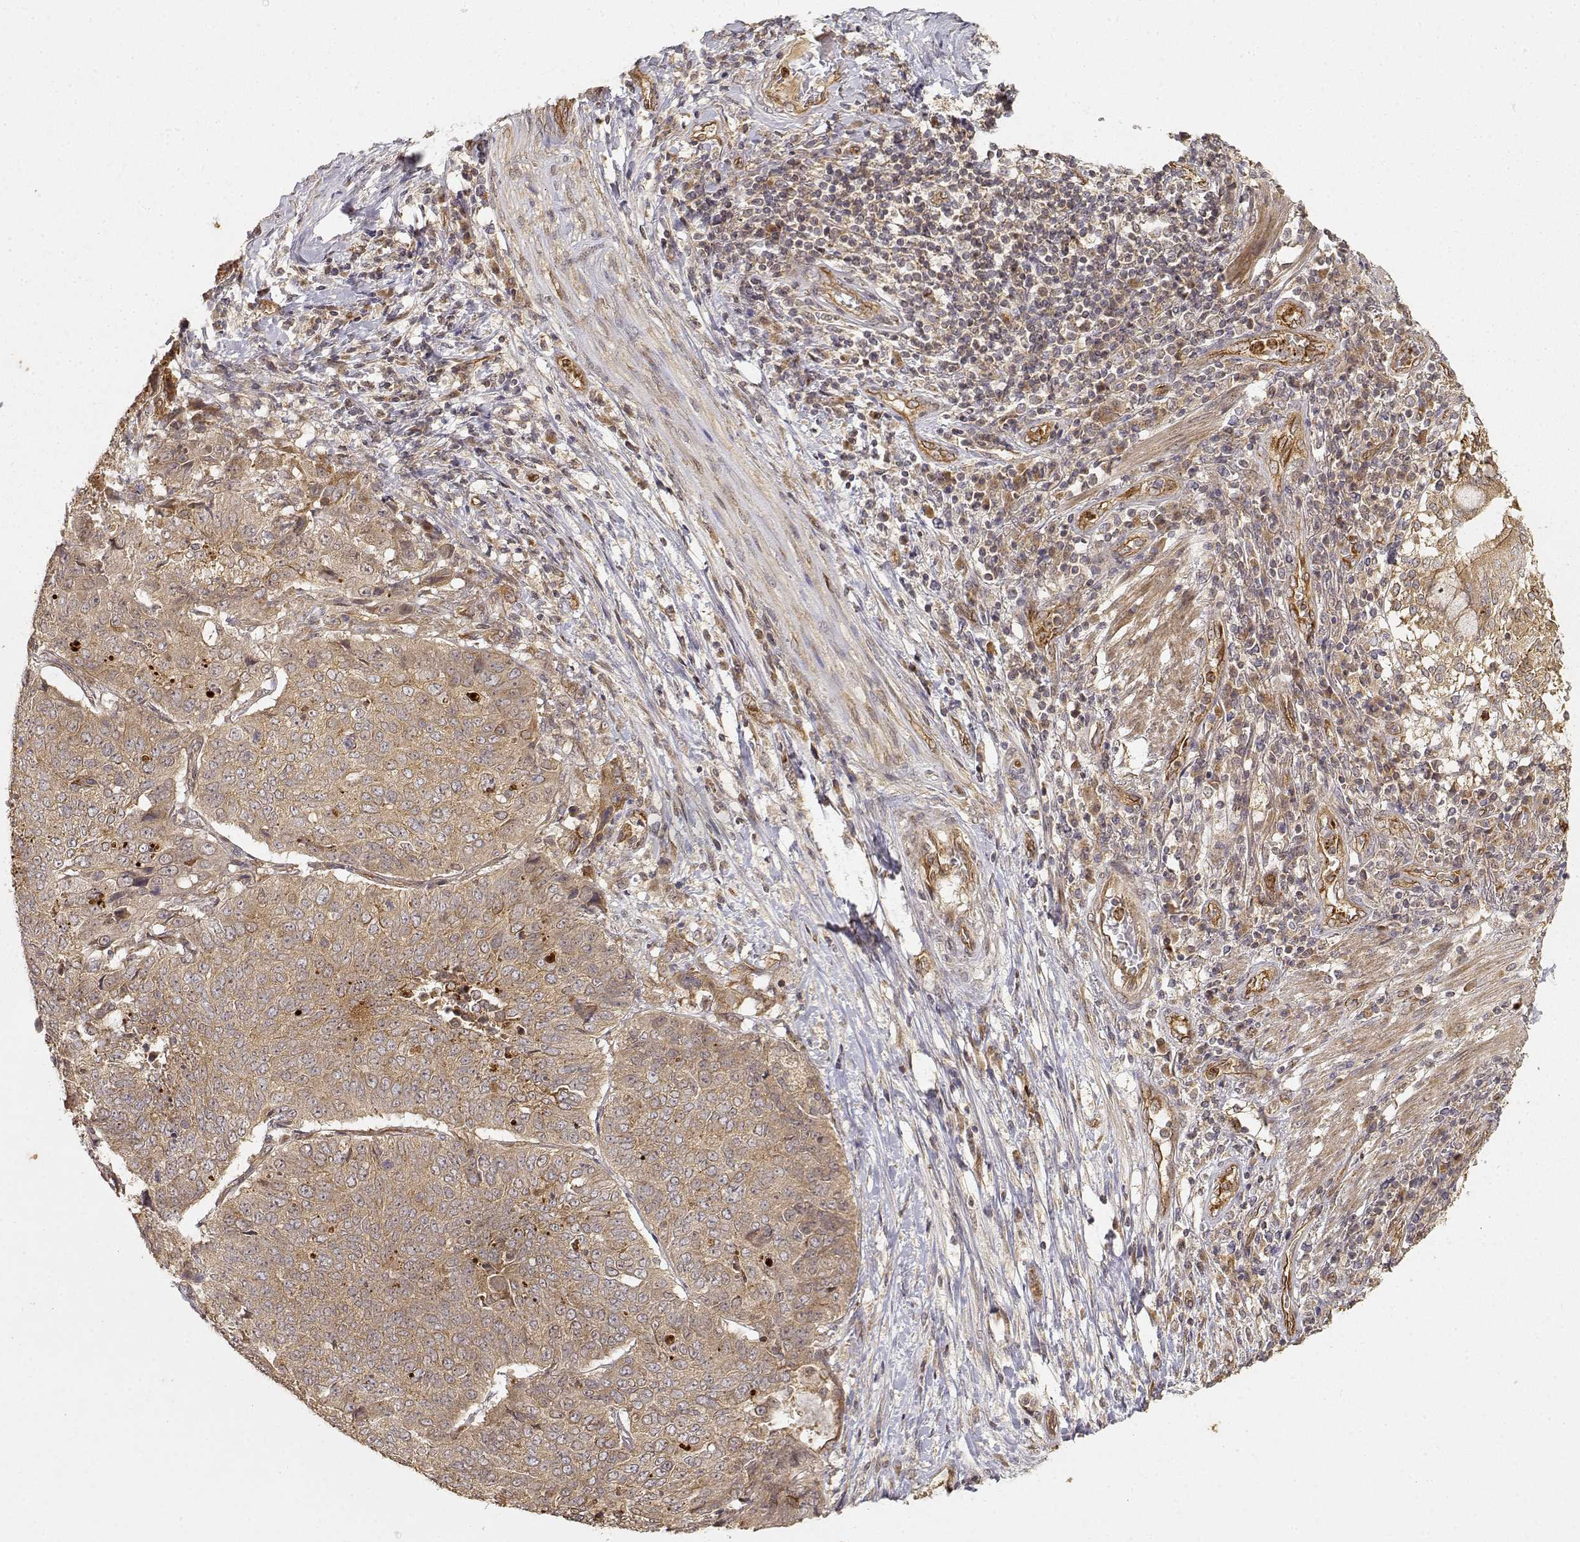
{"staining": {"intensity": "moderate", "quantity": ">75%", "location": "cytoplasmic/membranous"}, "tissue": "lung cancer", "cell_type": "Tumor cells", "image_type": "cancer", "snomed": [{"axis": "morphology", "description": "Normal tissue, NOS"}, {"axis": "morphology", "description": "Squamous cell carcinoma, NOS"}, {"axis": "topography", "description": "Bronchus"}, {"axis": "topography", "description": "Lung"}], "caption": "Human lung cancer stained with a brown dye demonstrates moderate cytoplasmic/membranous positive staining in about >75% of tumor cells.", "gene": "CDK5RAP2", "patient": {"sex": "male", "age": 64}}